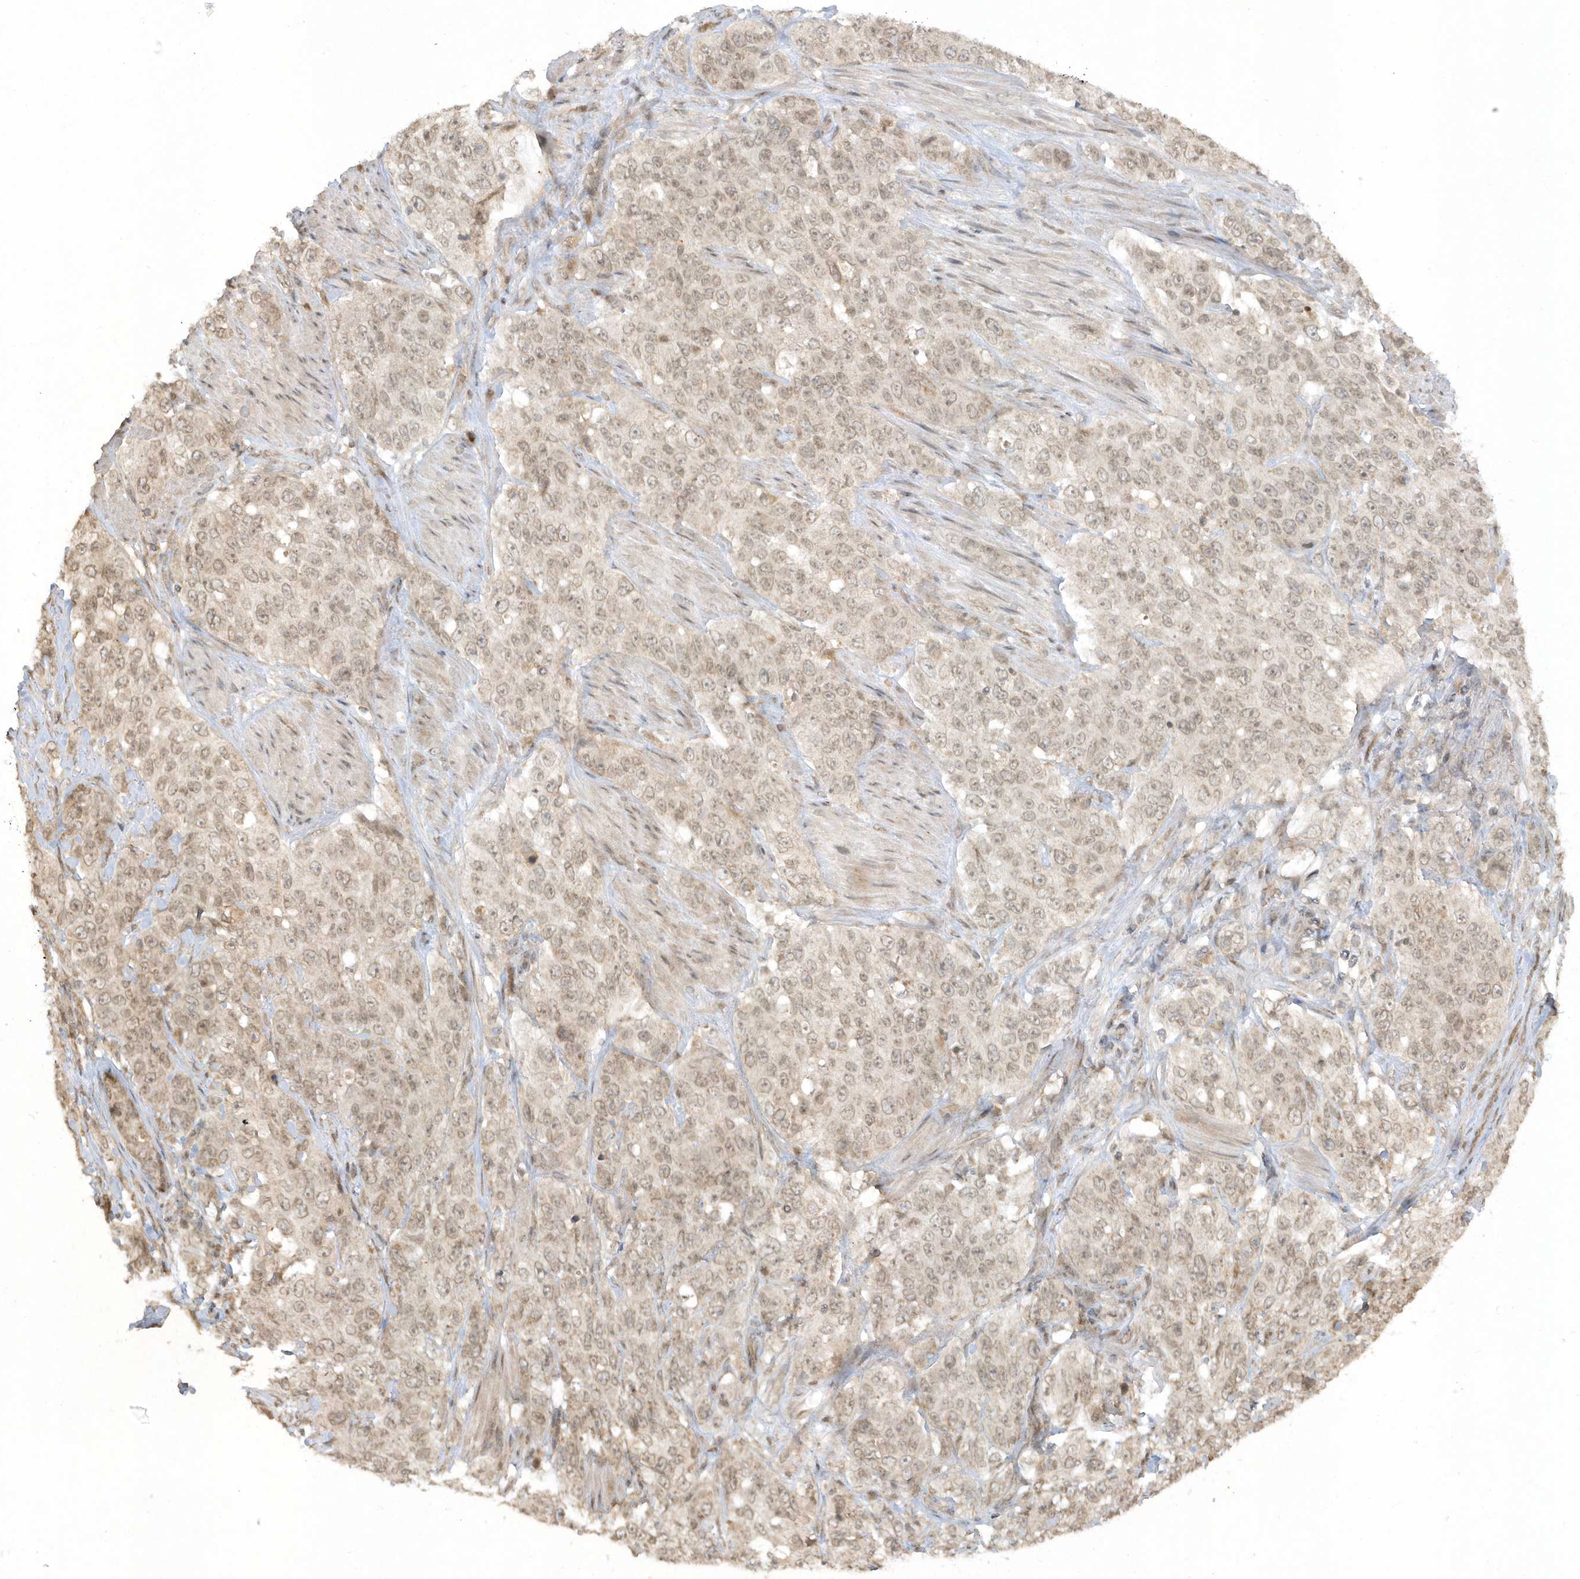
{"staining": {"intensity": "weak", "quantity": ">75%", "location": "nuclear"}, "tissue": "stomach cancer", "cell_type": "Tumor cells", "image_type": "cancer", "snomed": [{"axis": "morphology", "description": "Adenocarcinoma, NOS"}, {"axis": "topography", "description": "Stomach"}], "caption": "IHC histopathology image of human stomach adenocarcinoma stained for a protein (brown), which displays low levels of weak nuclear staining in about >75% of tumor cells.", "gene": "ZNF213", "patient": {"sex": "male", "age": 48}}